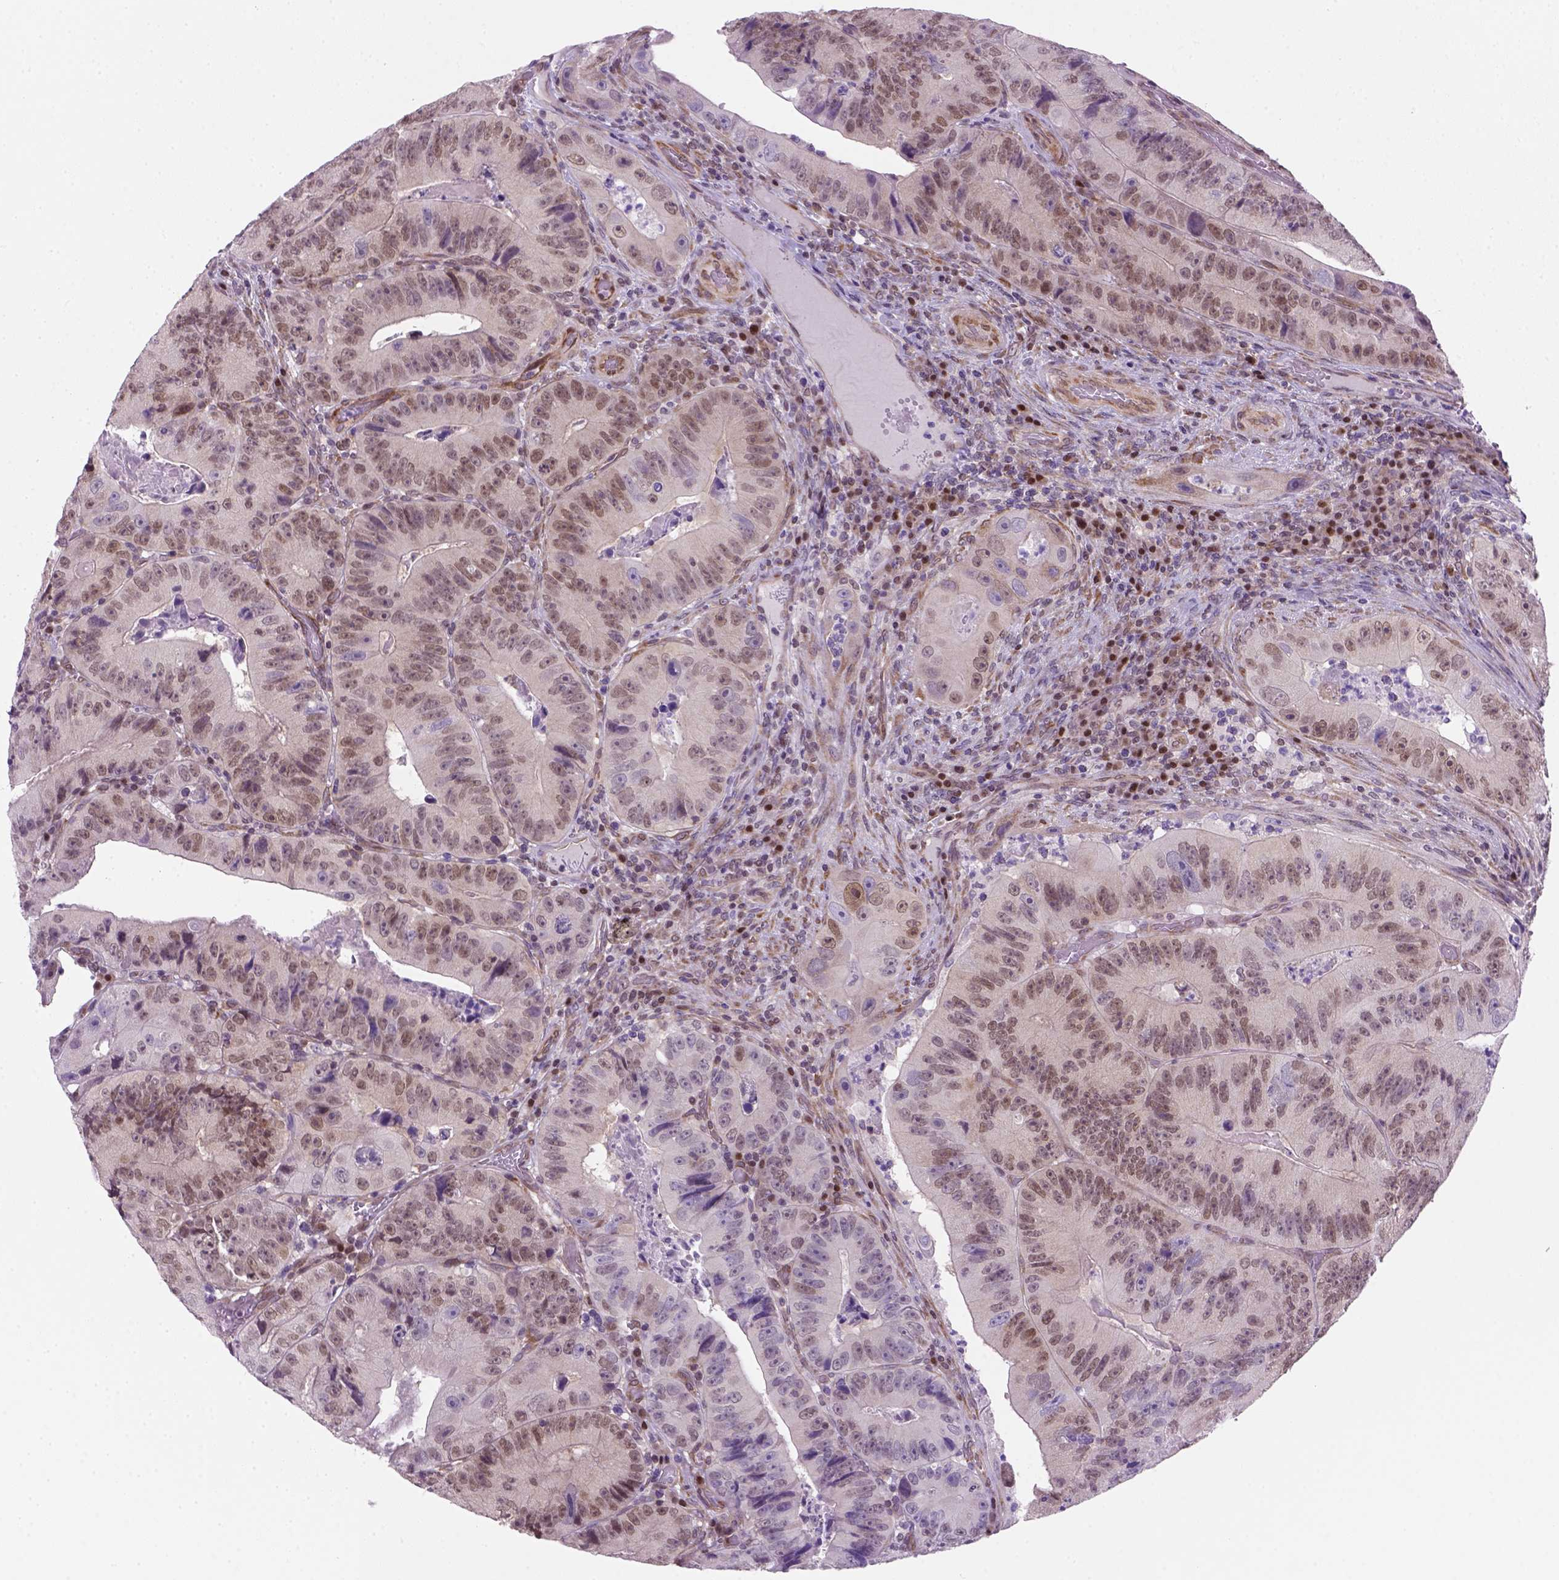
{"staining": {"intensity": "weak", "quantity": "25%-75%", "location": "nuclear"}, "tissue": "colorectal cancer", "cell_type": "Tumor cells", "image_type": "cancer", "snomed": [{"axis": "morphology", "description": "Adenocarcinoma, NOS"}, {"axis": "topography", "description": "Colon"}], "caption": "Immunohistochemistry (IHC) of adenocarcinoma (colorectal) reveals low levels of weak nuclear positivity in approximately 25%-75% of tumor cells. Using DAB (brown) and hematoxylin (blue) stains, captured at high magnification using brightfield microscopy.", "gene": "MGMT", "patient": {"sex": "female", "age": 86}}